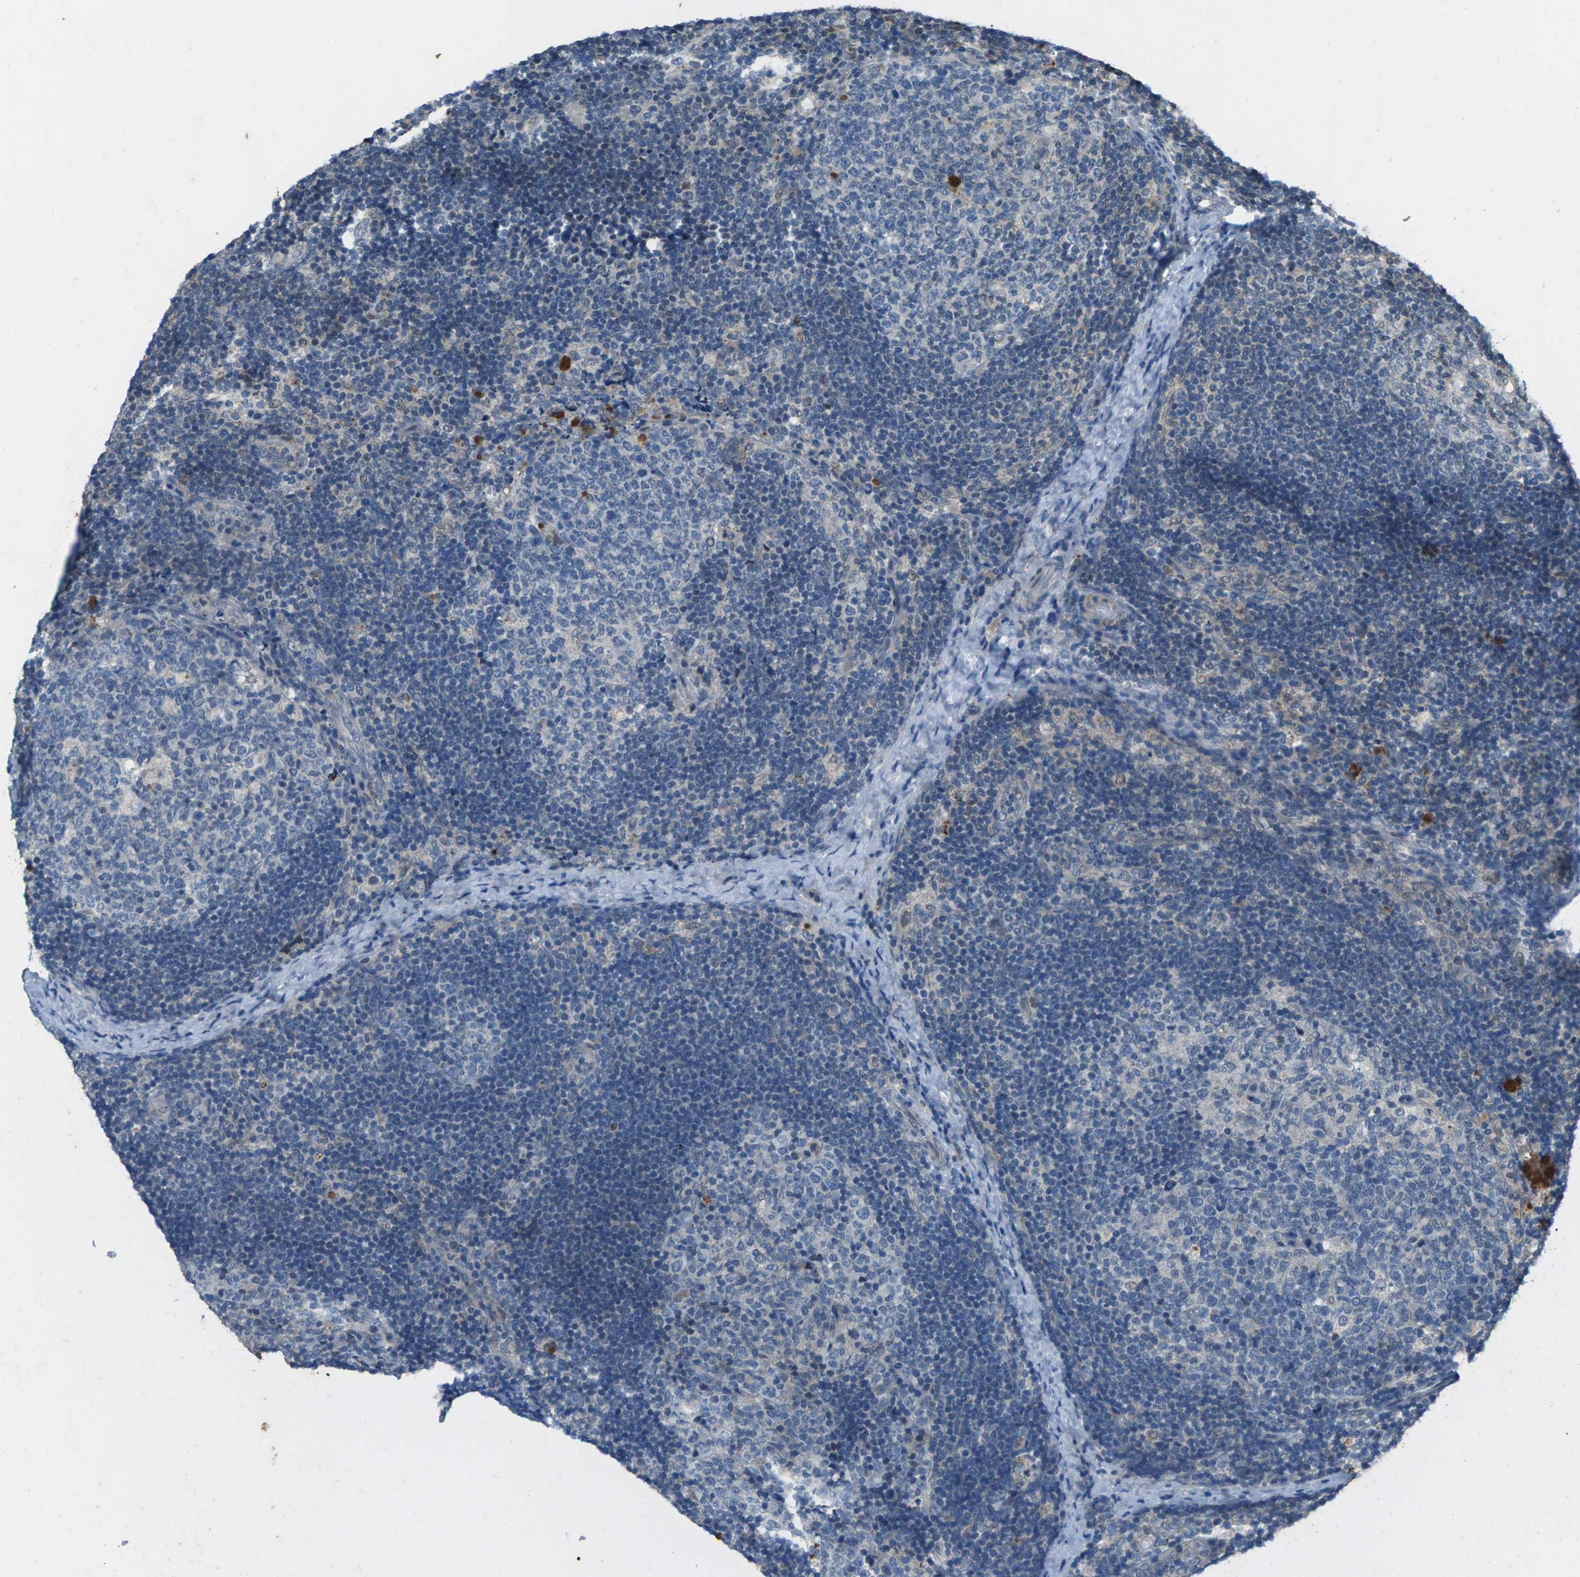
{"staining": {"intensity": "negative", "quantity": "none", "location": "none"}, "tissue": "lymph node", "cell_type": "Germinal center cells", "image_type": "normal", "snomed": [{"axis": "morphology", "description": "Normal tissue, NOS"}, {"axis": "topography", "description": "Lymph node"}], "caption": "This is an immunohistochemistry (IHC) histopathology image of unremarkable human lymph node. There is no positivity in germinal center cells.", "gene": "SIGLEC14", "patient": {"sex": "female", "age": 14}}